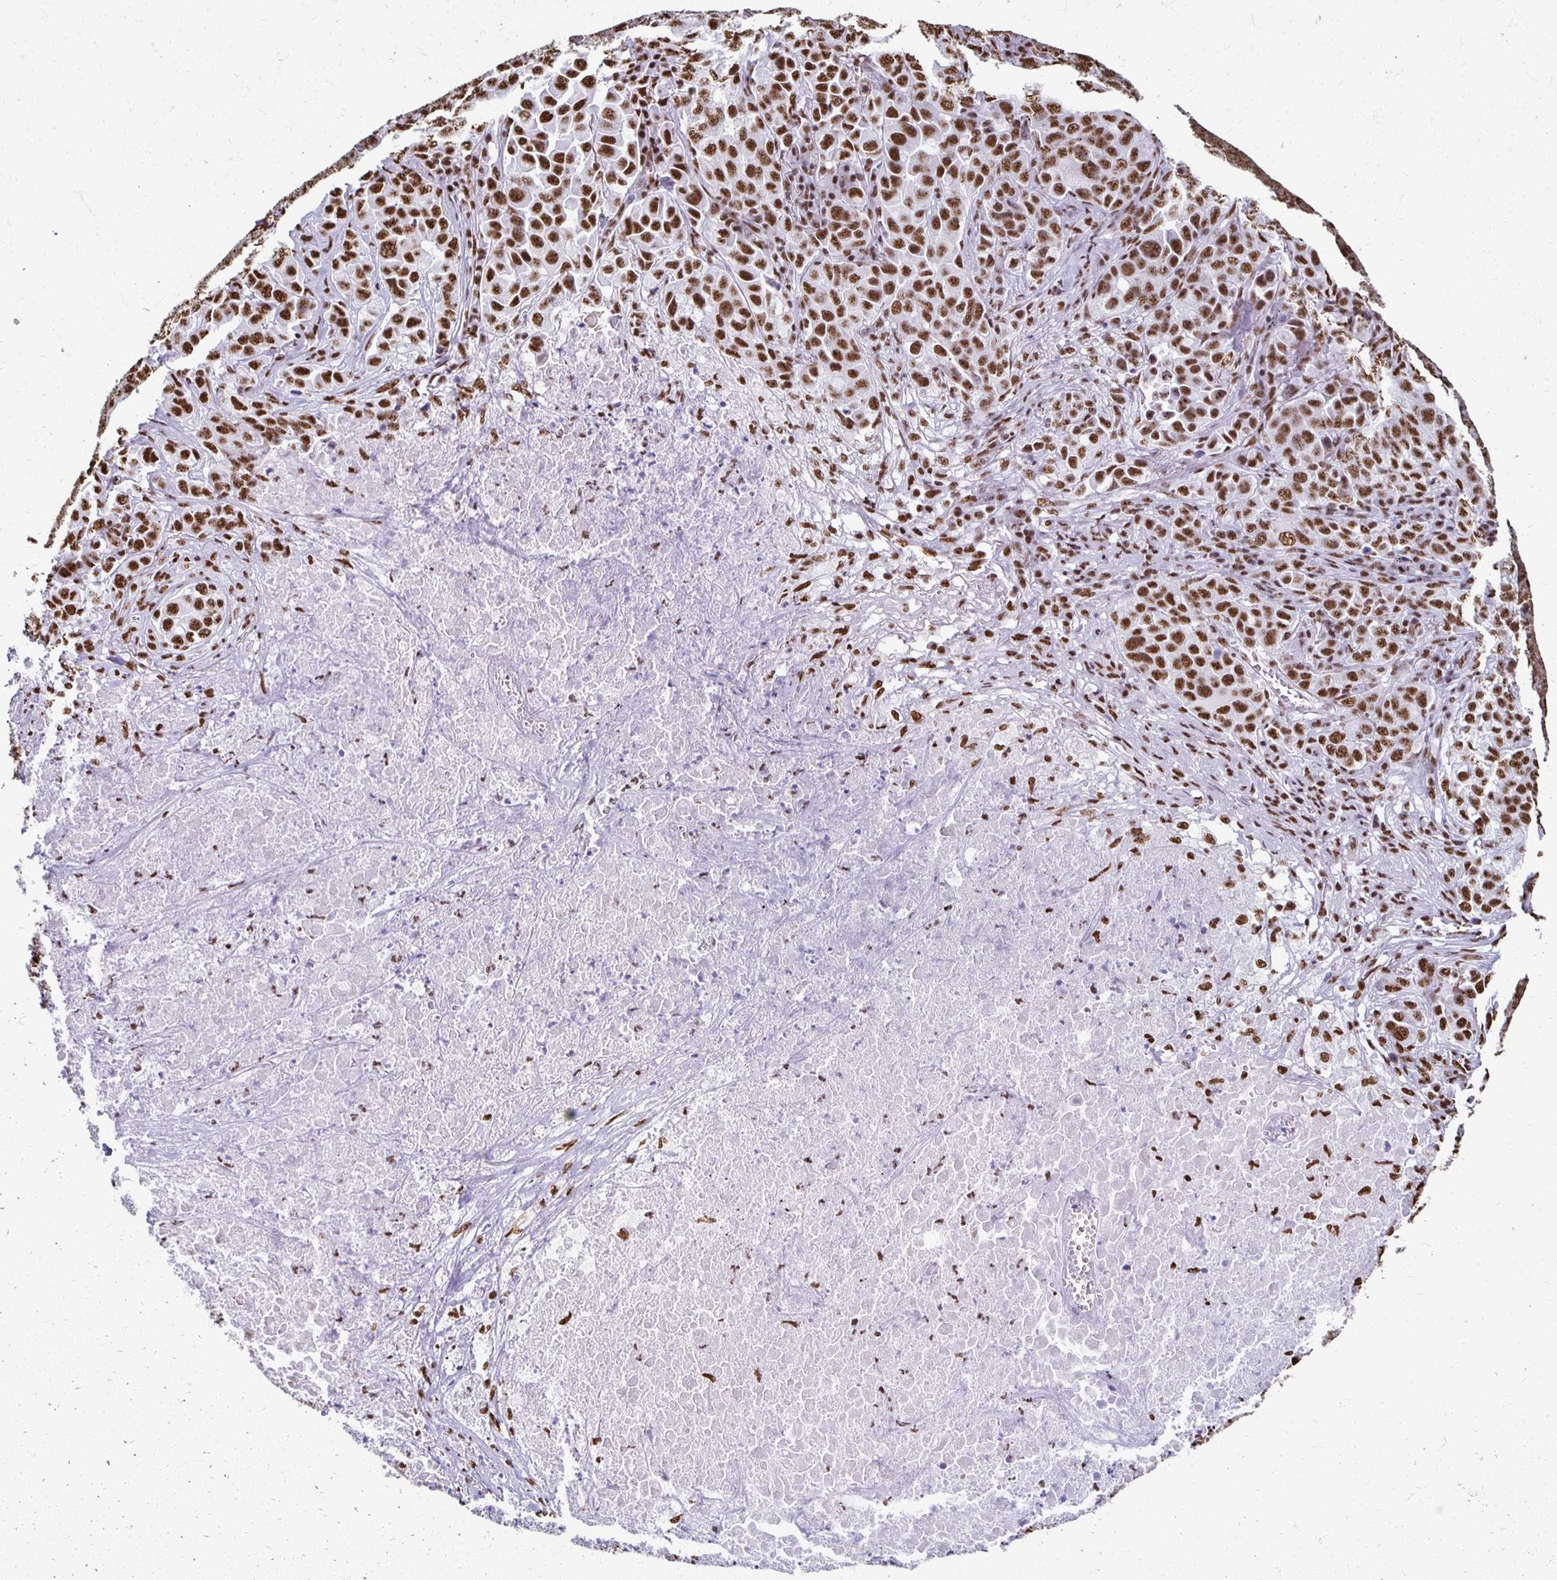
{"staining": {"intensity": "strong", "quantity": ">75%", "location": "nuclear"}, "tissue": "lung cancer", "cell_type": "Tumor cells", "image_type": "cancer", "snomed": [{"axis": "morphology", "description": "Adenocarcinoma, NOS"}, {"axis": "morphology", "description": "Adenocarcinoma, metastatic, NOS"}, {"axis": "topography", "description": "Lymph node"}, {"axis": "topography", "description": "Lung"}], "caption": "Immunohistochemistry photomicrograph of human lung cancer (metastatic adenocarcinoma) stained for a protein (brown), which exhibits high levels of strong nuclear positivity in about >75% of tumor cells.", "gene": "NONO", "patient": {"sex": "female", "age": 65}}